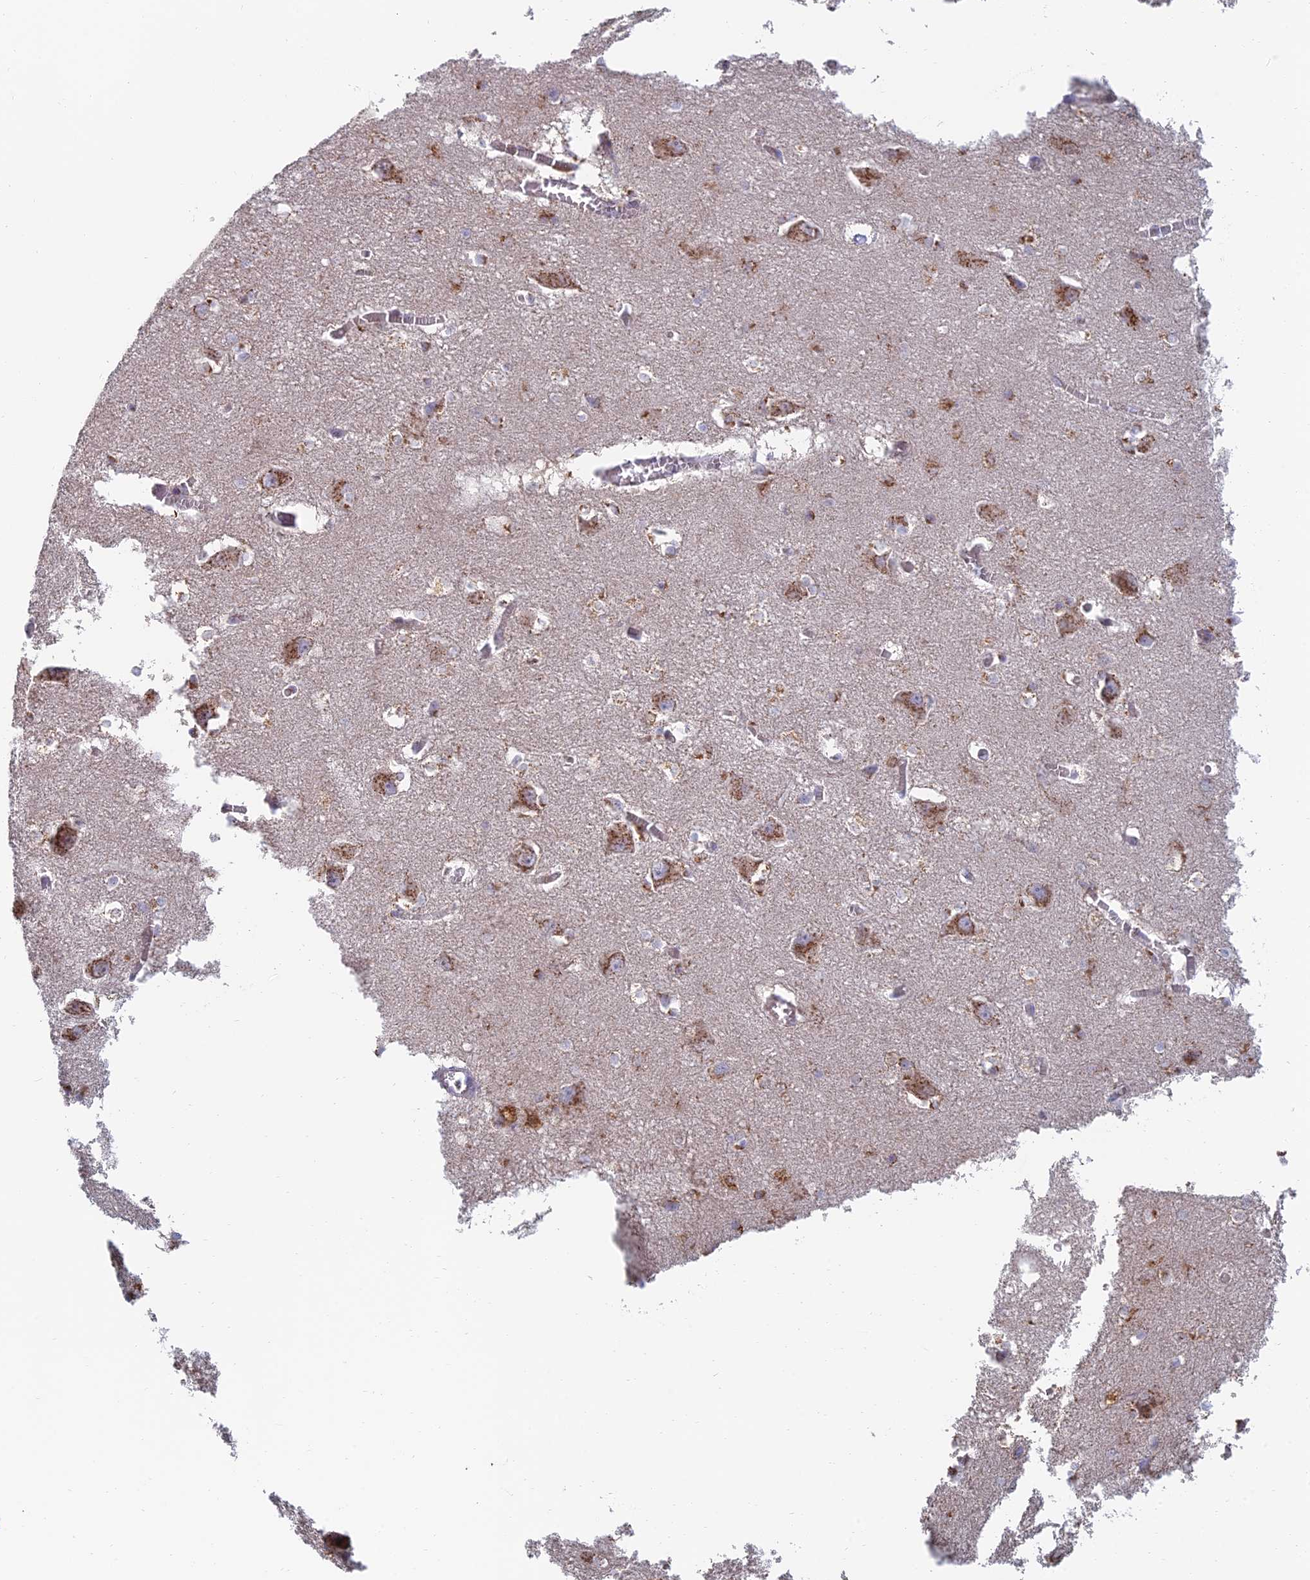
{"staining": {"intensity": "weak", "quantity": "<25%", "location": "cytoplasmic/membranous"}, "tissue": "caudate", "cell_type": "Glial cells", "image_type": "normal", "snomed": [{"axis": "morphology", "description": "Normal tissue, NOS"}, {"axis": "topography", "description": "Lateral ventricle wall"}], "caption": "Glial cells show no significant protein expression in benign caudate.", "gene": "ENSG00000267561", "patient": {"sex": "male", "age": 37}}